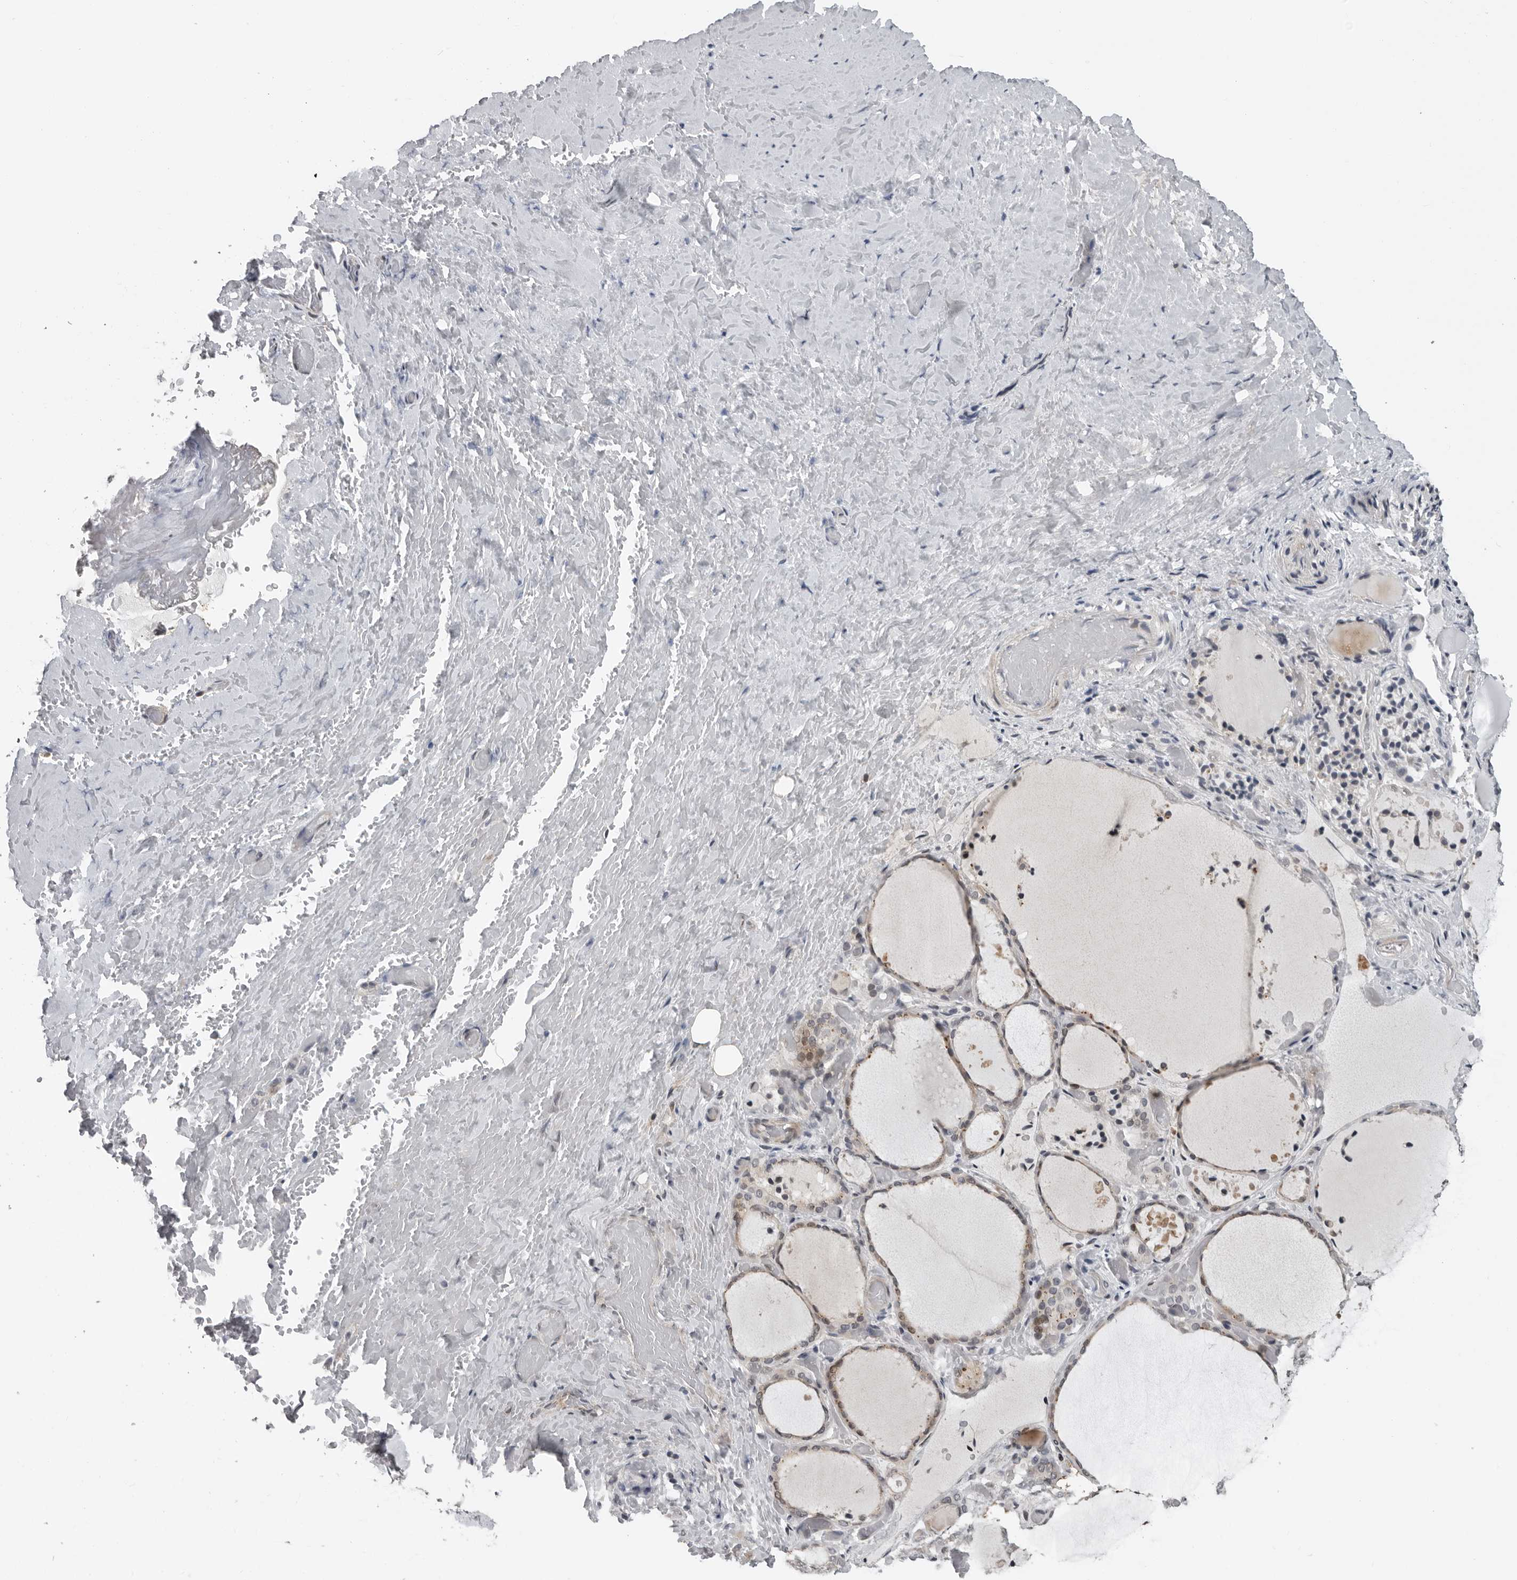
{"staining": {"intensity": "weak", "quantity": "<25%", "location": "cytoplasmic/membranous"}, "tissue": "thyroid gland", "cell_type": "Glandular cells", "image_type": "normal", "snomed": [{"axis": "morphology", "description": "Normal tissue, NOS"}, {"axis": "topography", "description": "Thyroid gland"}], "caption": "Glandular cells show no significant staining in benign thyroid gland. (DAB immunohistochemistry (IHC), high magnification).", "gene": "PRRX2", "patient": {"sex": "female", "age": 44}}